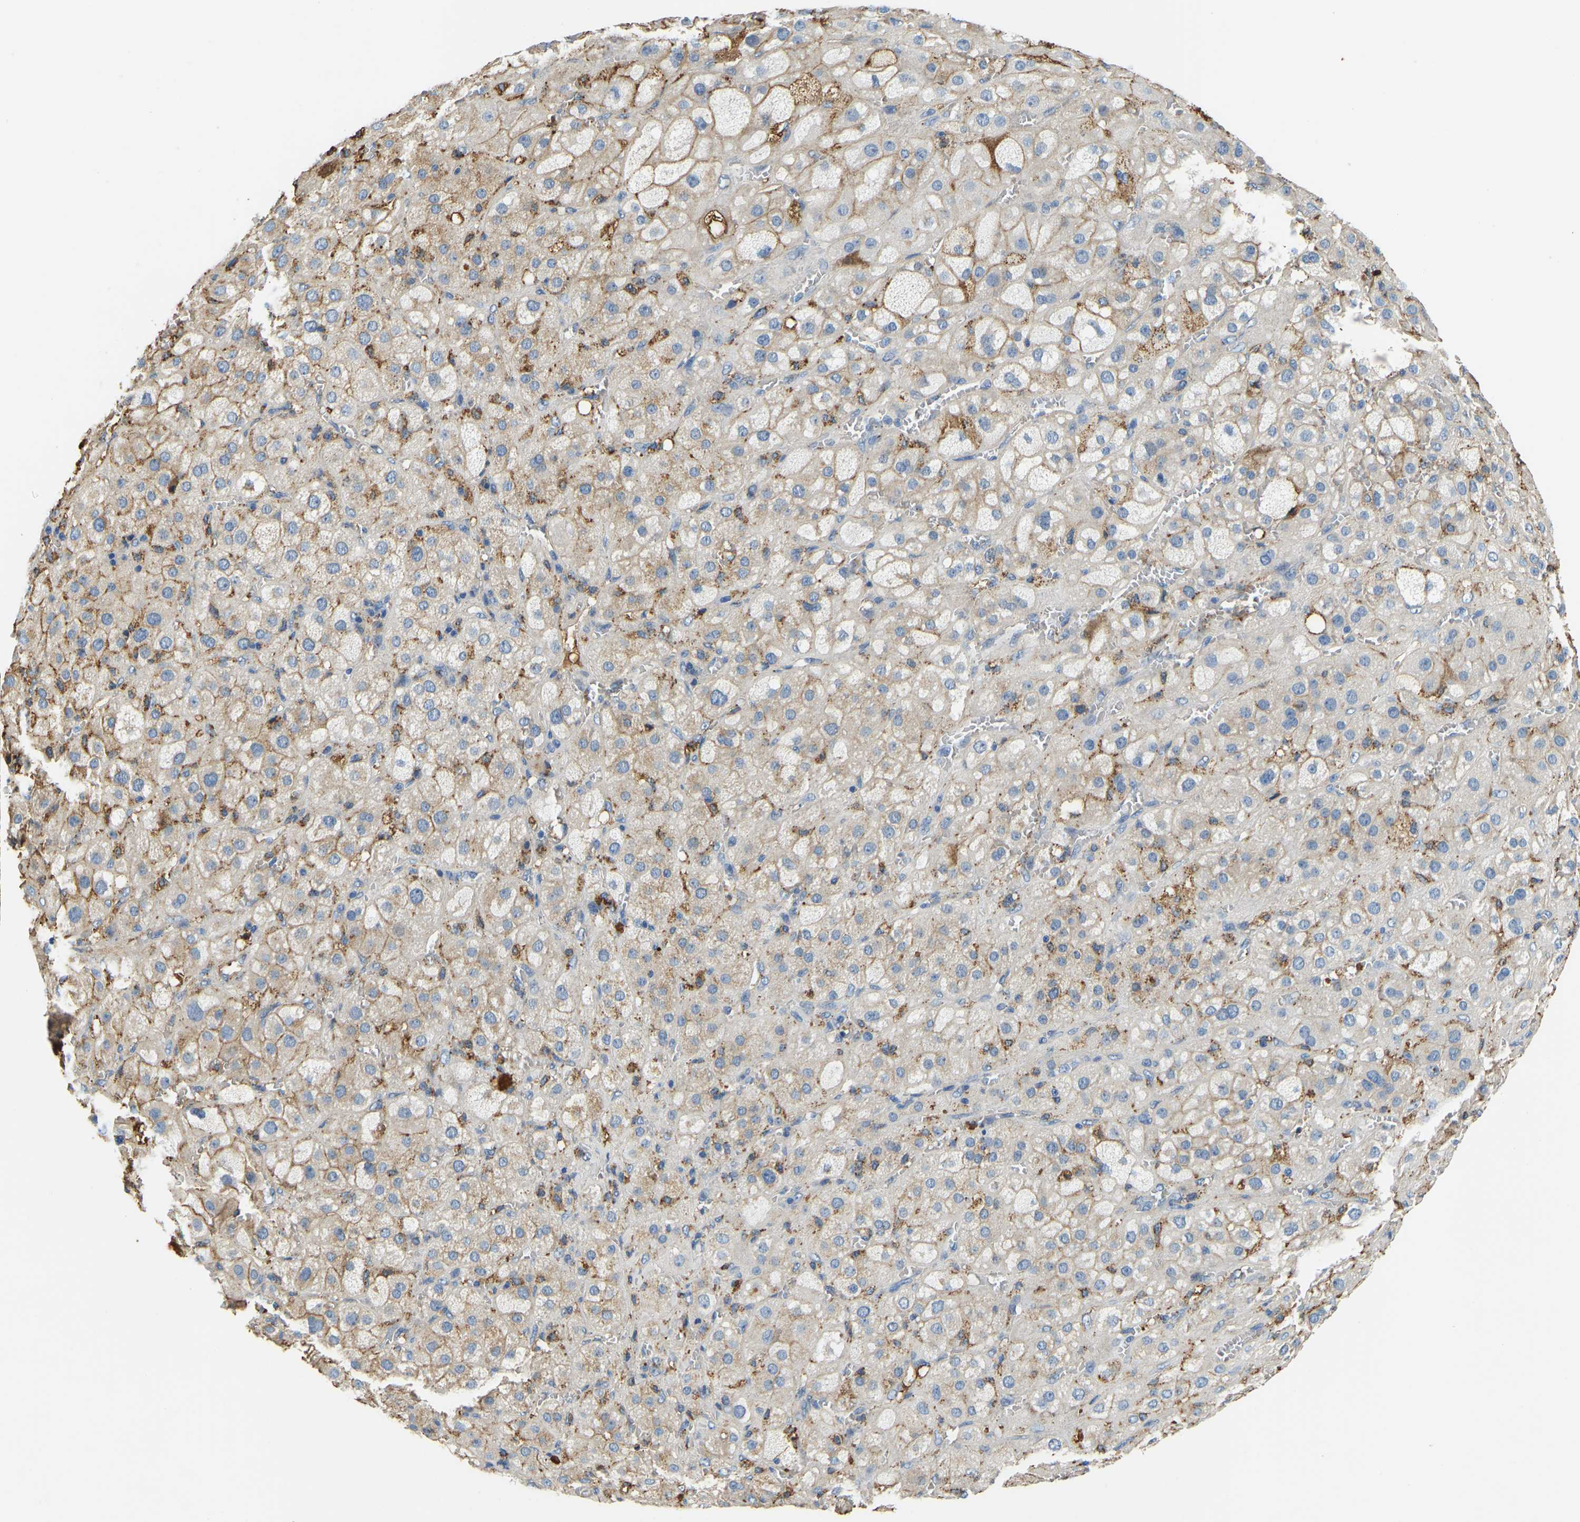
{"staining": {"intensity": "negative", "quantity": "none", "location": "none"}, "tissue": "adrenal gland", "cell_type": "Glandular cells", "image_type": "normal", "snomed": [{"axis": "morphology", "description": "Normal tissue, NOS"}, {"axis": "topography", "description": "Adrenal gland"}], "caption": "An image of adrenal gland stained for a protein exhibits no brown staining in glandular cells. (DAB IHC visualized using brightfield microscopy, high magnification).", "gene": "THBS4", "patient": {"sex": "female", "age": 47}}